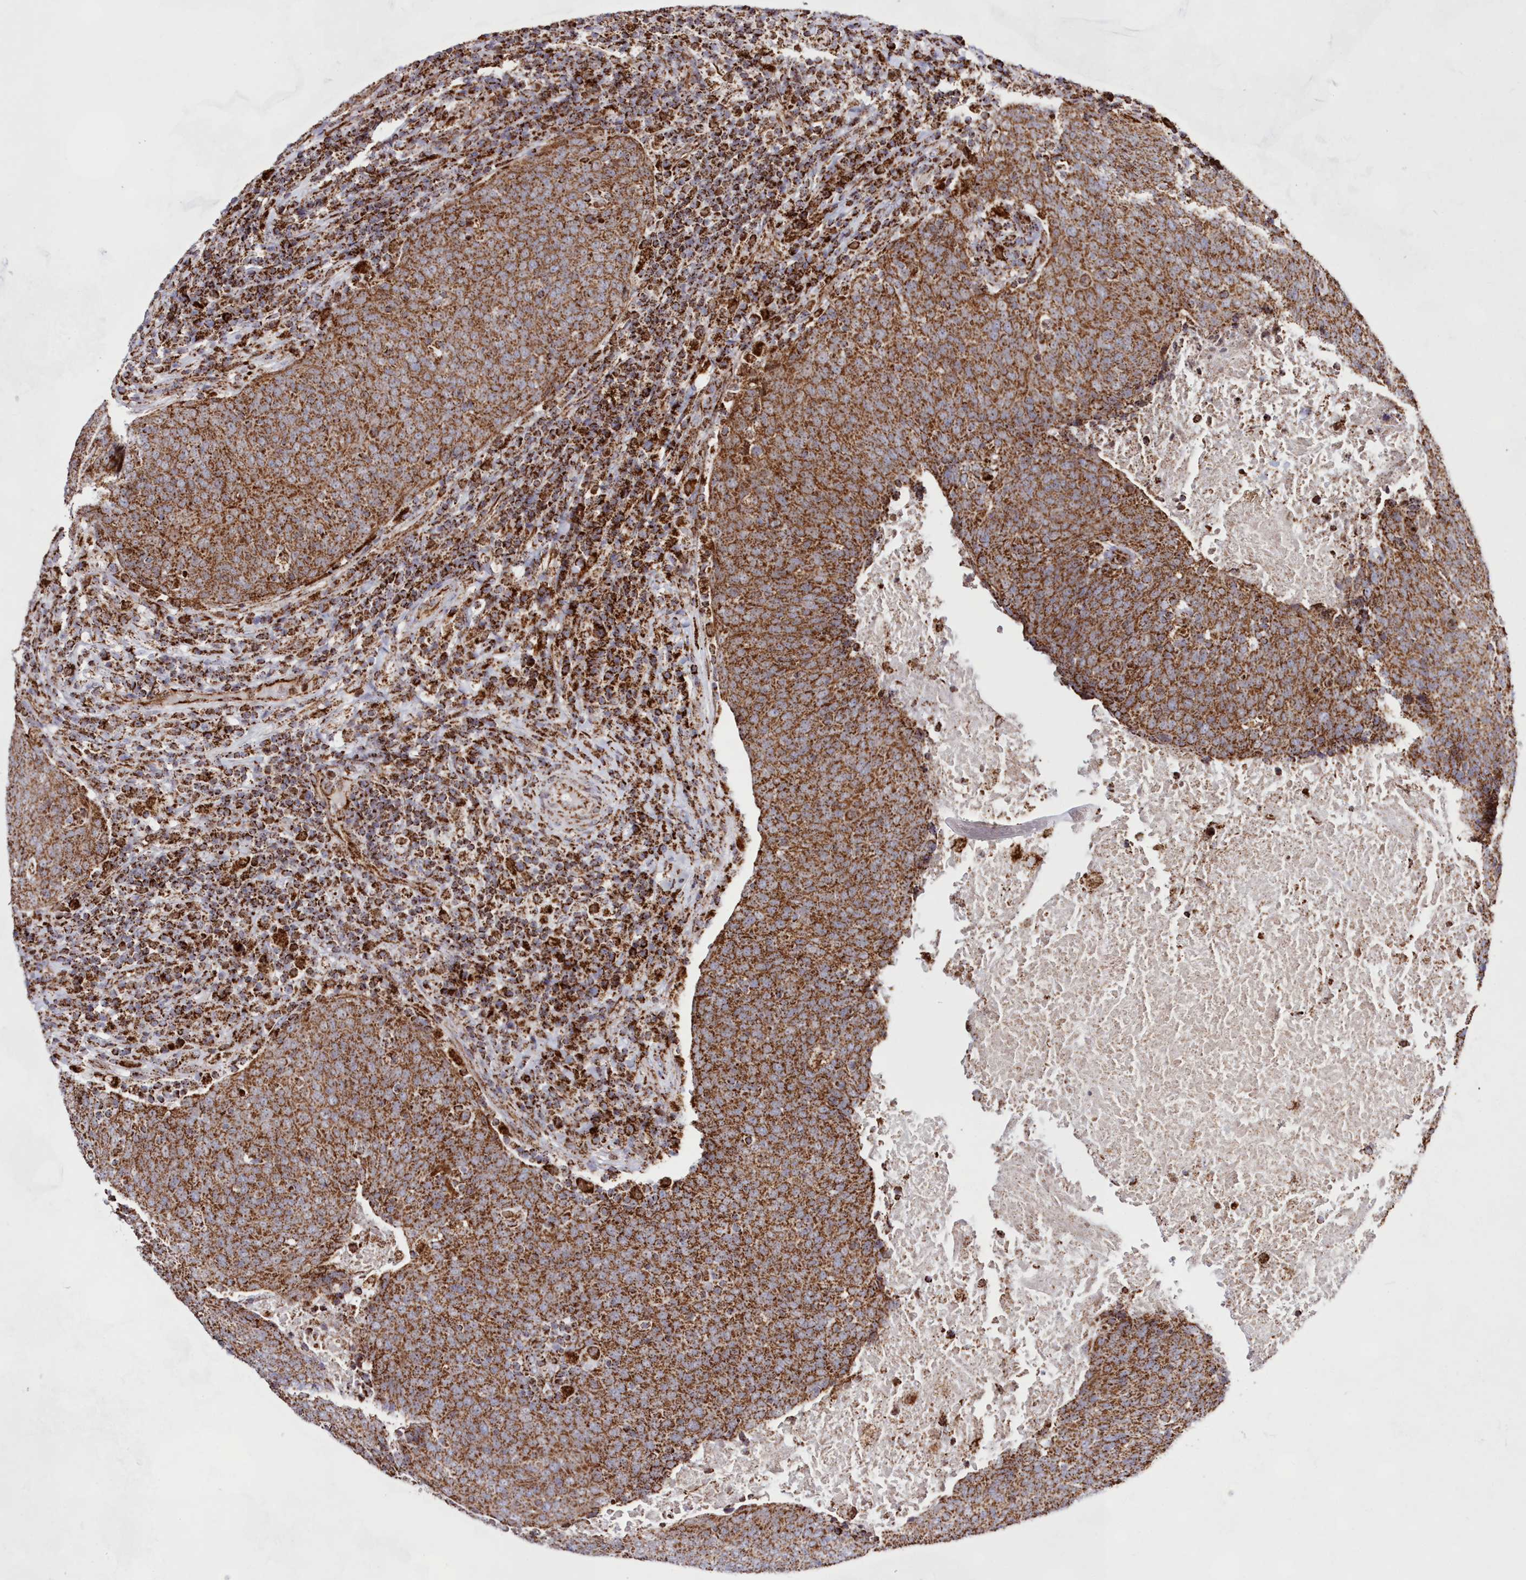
{"staining": {"intensity": "strong", "quantity": ">75%", "location": "cytoplasmic/membranous"}, "tissue": "head and neck cancer", "cell_type": "Tumor cells", "image_type": "cancer", "snomed": [{"axis": "morphology", "description": "Squamous cell carcinoma, NOS"}, {"axis": "morphology", "description": "Squamous cell carcinoma, metastatic, NOS"}, {"axis": "topography", "description": "Lymph node"}, {"axis": "topography", "description": "Head-Neck"}], "caption": "Metastatic squamous cell carcinoma (head and neck) was stained to show a protein in brown. There is high levels of strong cytoplasmic/membranous expression in about >75% of tumor cells.", "gene": "HADHB", "patient": {"sex": "male", "age": 62}}